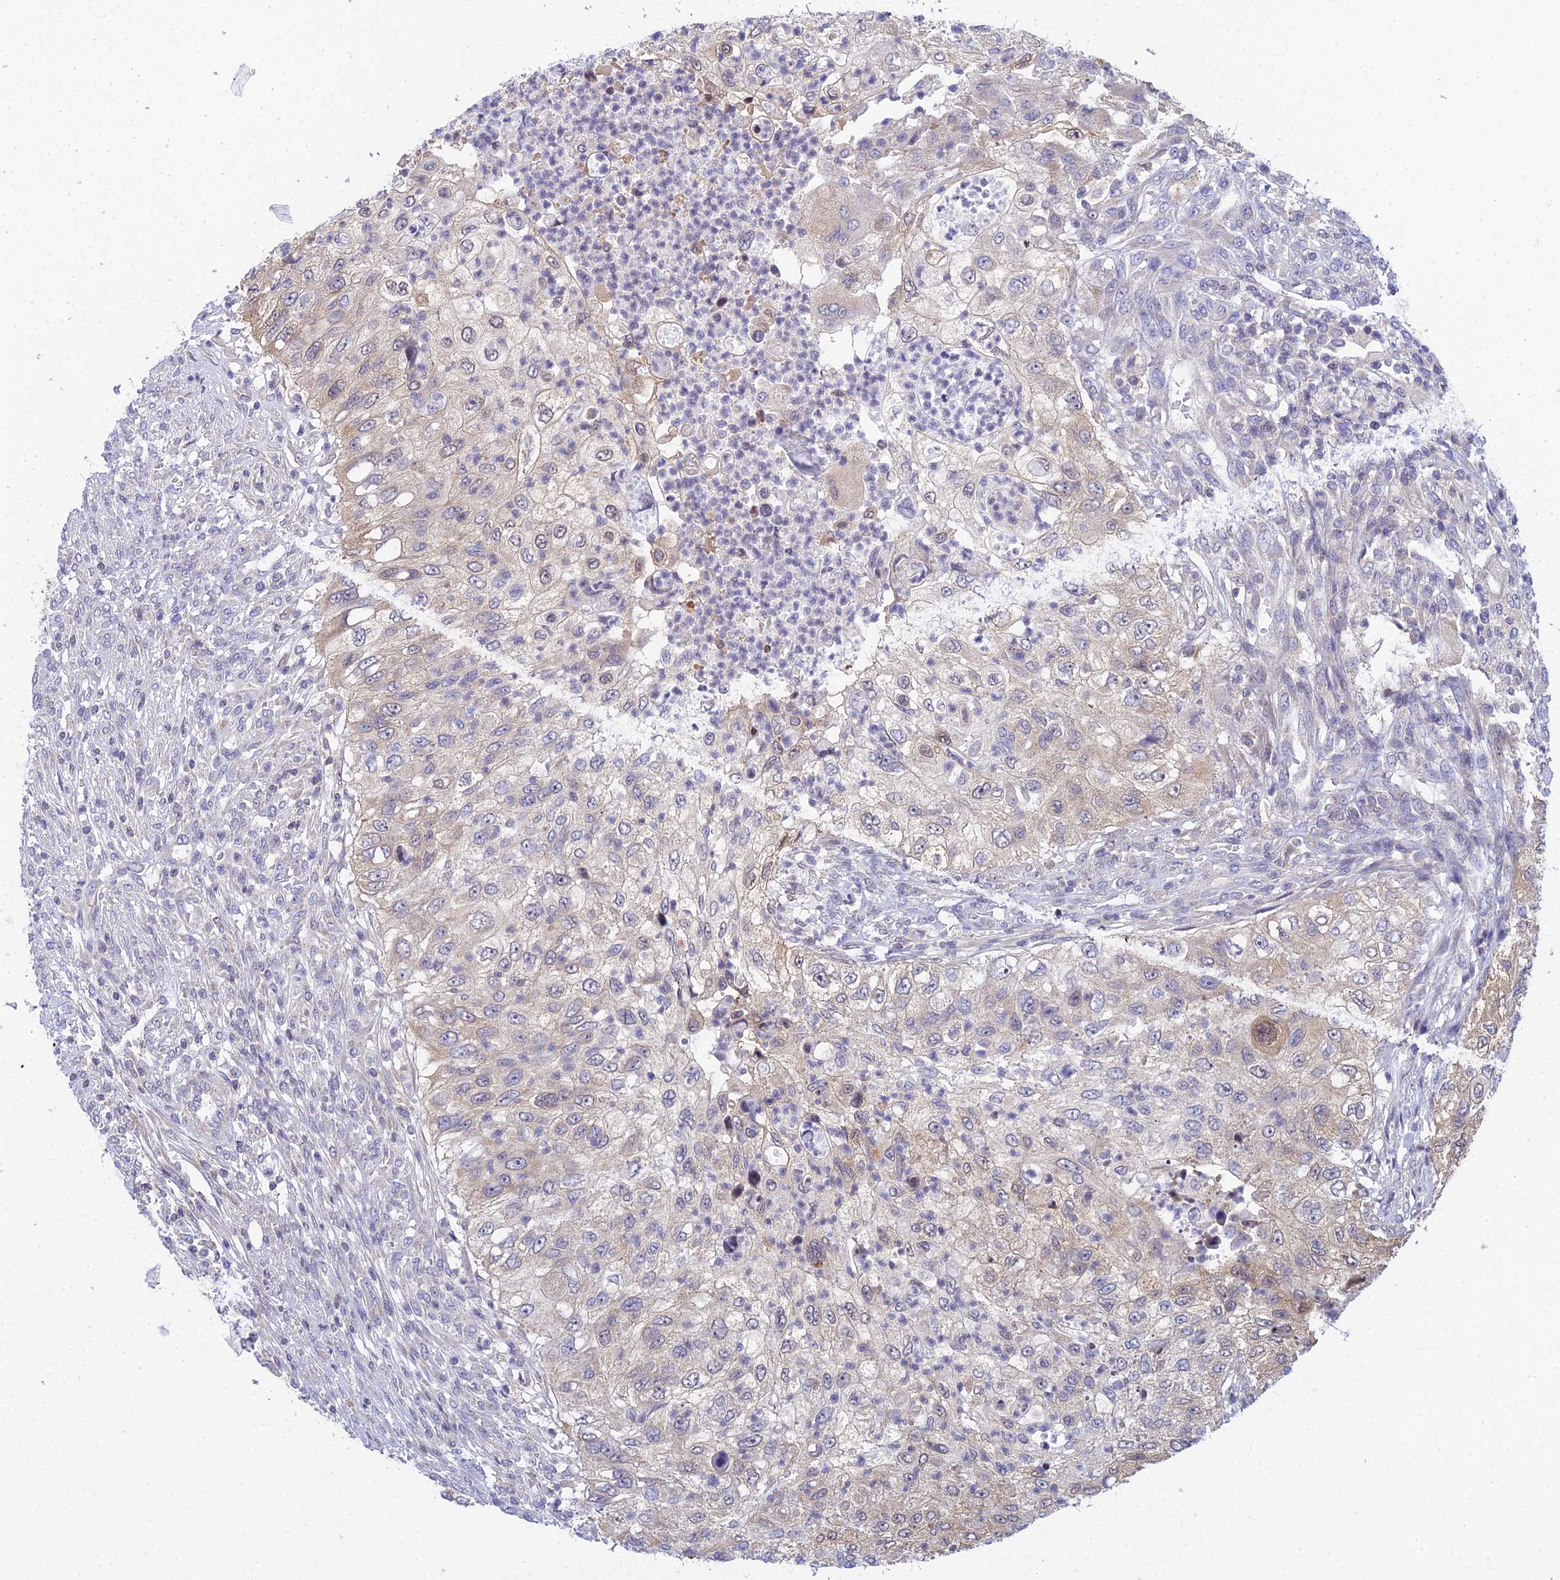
{"staining": {"intensity": "weak", "quantity": "<25%", "location": "cytoplasmic/membranous"}, "tissue": "urothelial cancer", "cell_type": "Tumor cells", "image_type": "cancer", "snomed": [{"axis": "morphology", "description": "Urothelial carcinoma, High grade"}, {"axis": "topography", "description": "Urinary bladder"}], "caption": "The immunohistochemistry (IHC) image has no significant positivity in tumor cells of urothelial cancer tissue.", "gene": "ELOA2", "patient": {"sex": "female", "age": 60}}